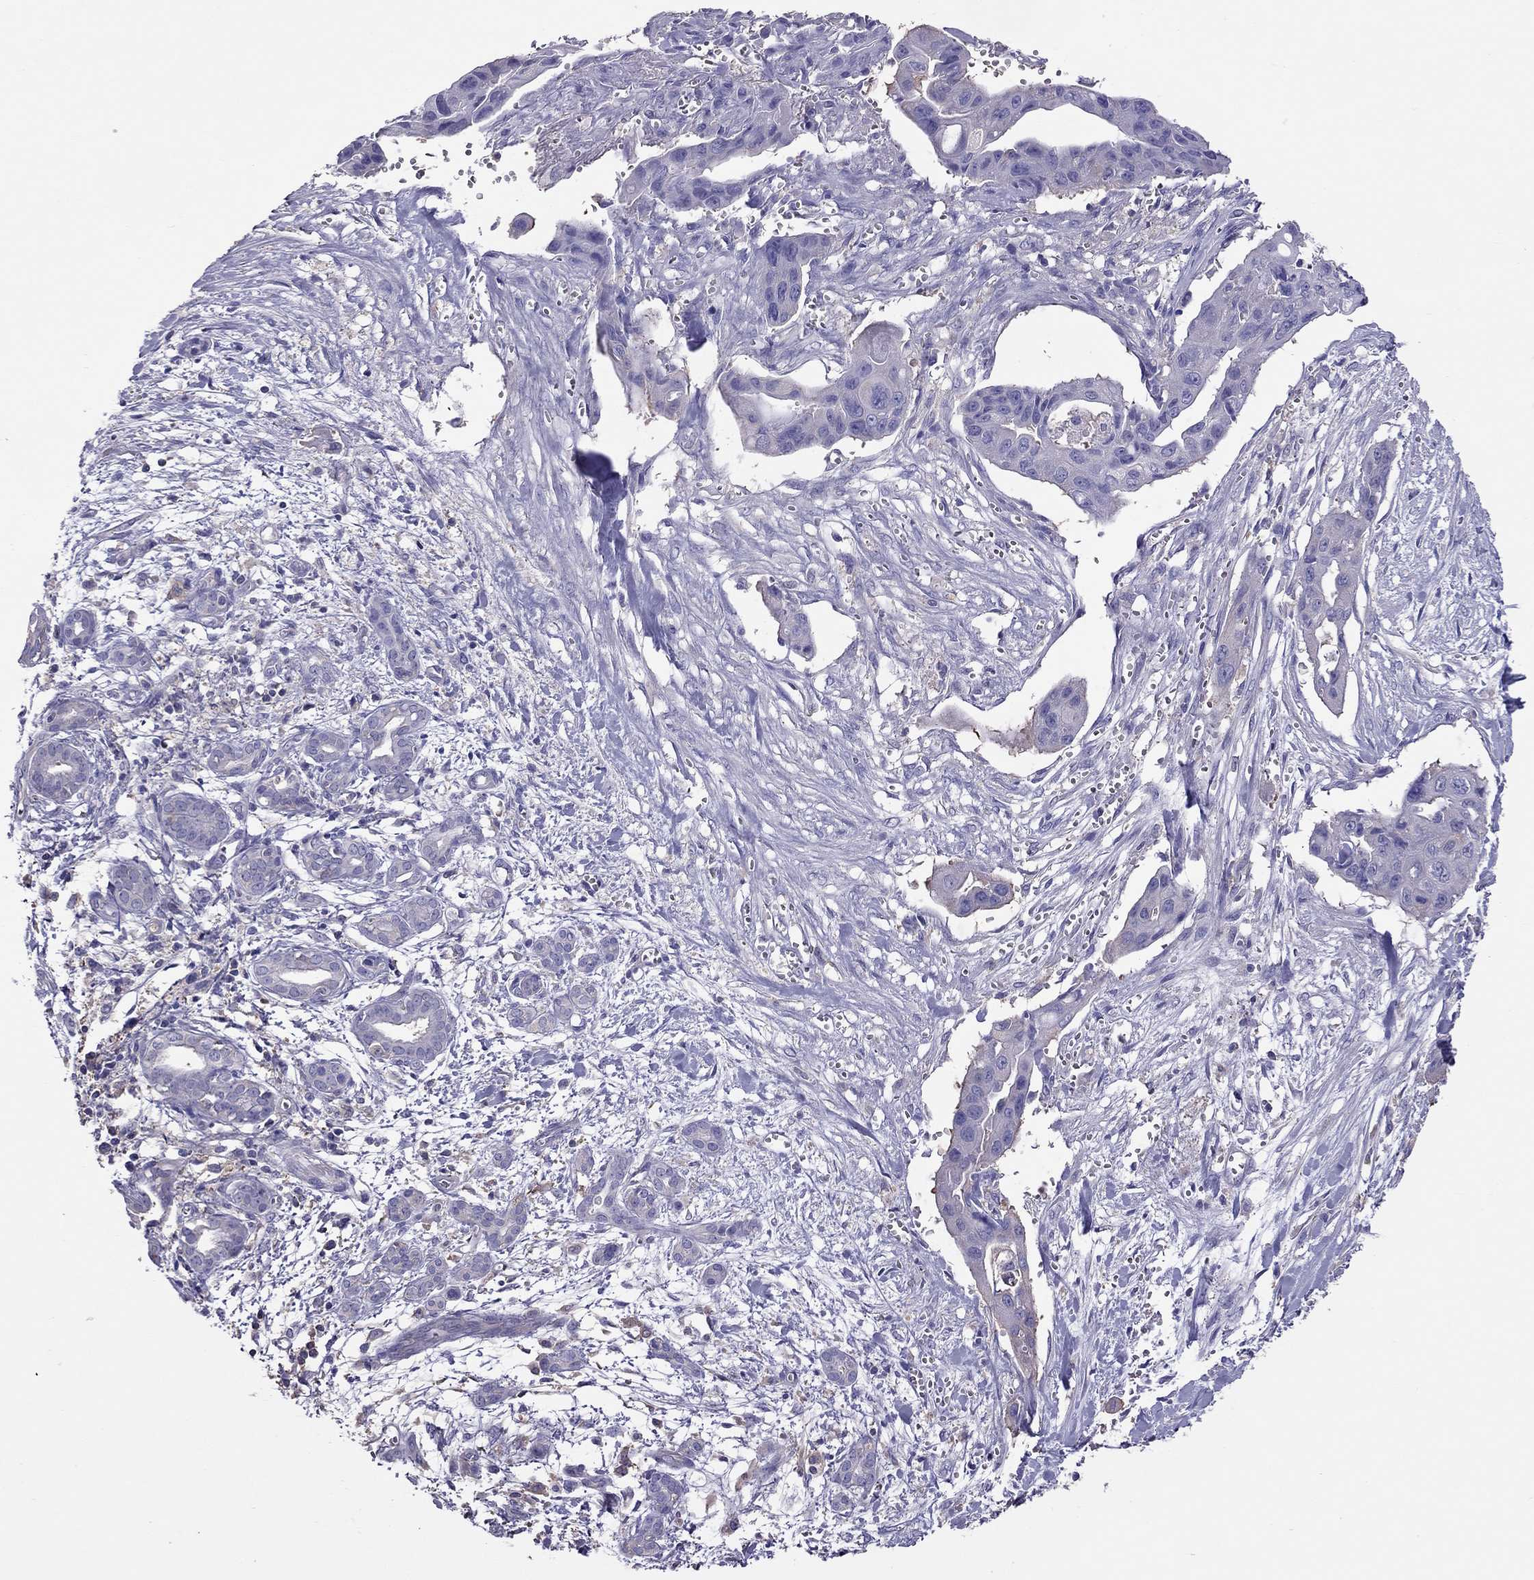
{"staining": {"intensity": "negative", "quantity": "none", "location": "none"}, "tissue": "pancreatic cancer", "cell_type": "Tumor cells", "image_type": "cancer", "snomed": [{"axis": "morphology", "description": "Adenocarcinoma, NOS"}, {"axis": "topography", "description": "Pancreas"}], "caption": "DAB (3,3'-diaminobenzidine) immunohistochemical staining of pancreatic cancer (adenocarcinoma) reveals no significant positivity in tumor cells.", "gene": "TEX22", "patient": {"sex": "male", "age": 60}}